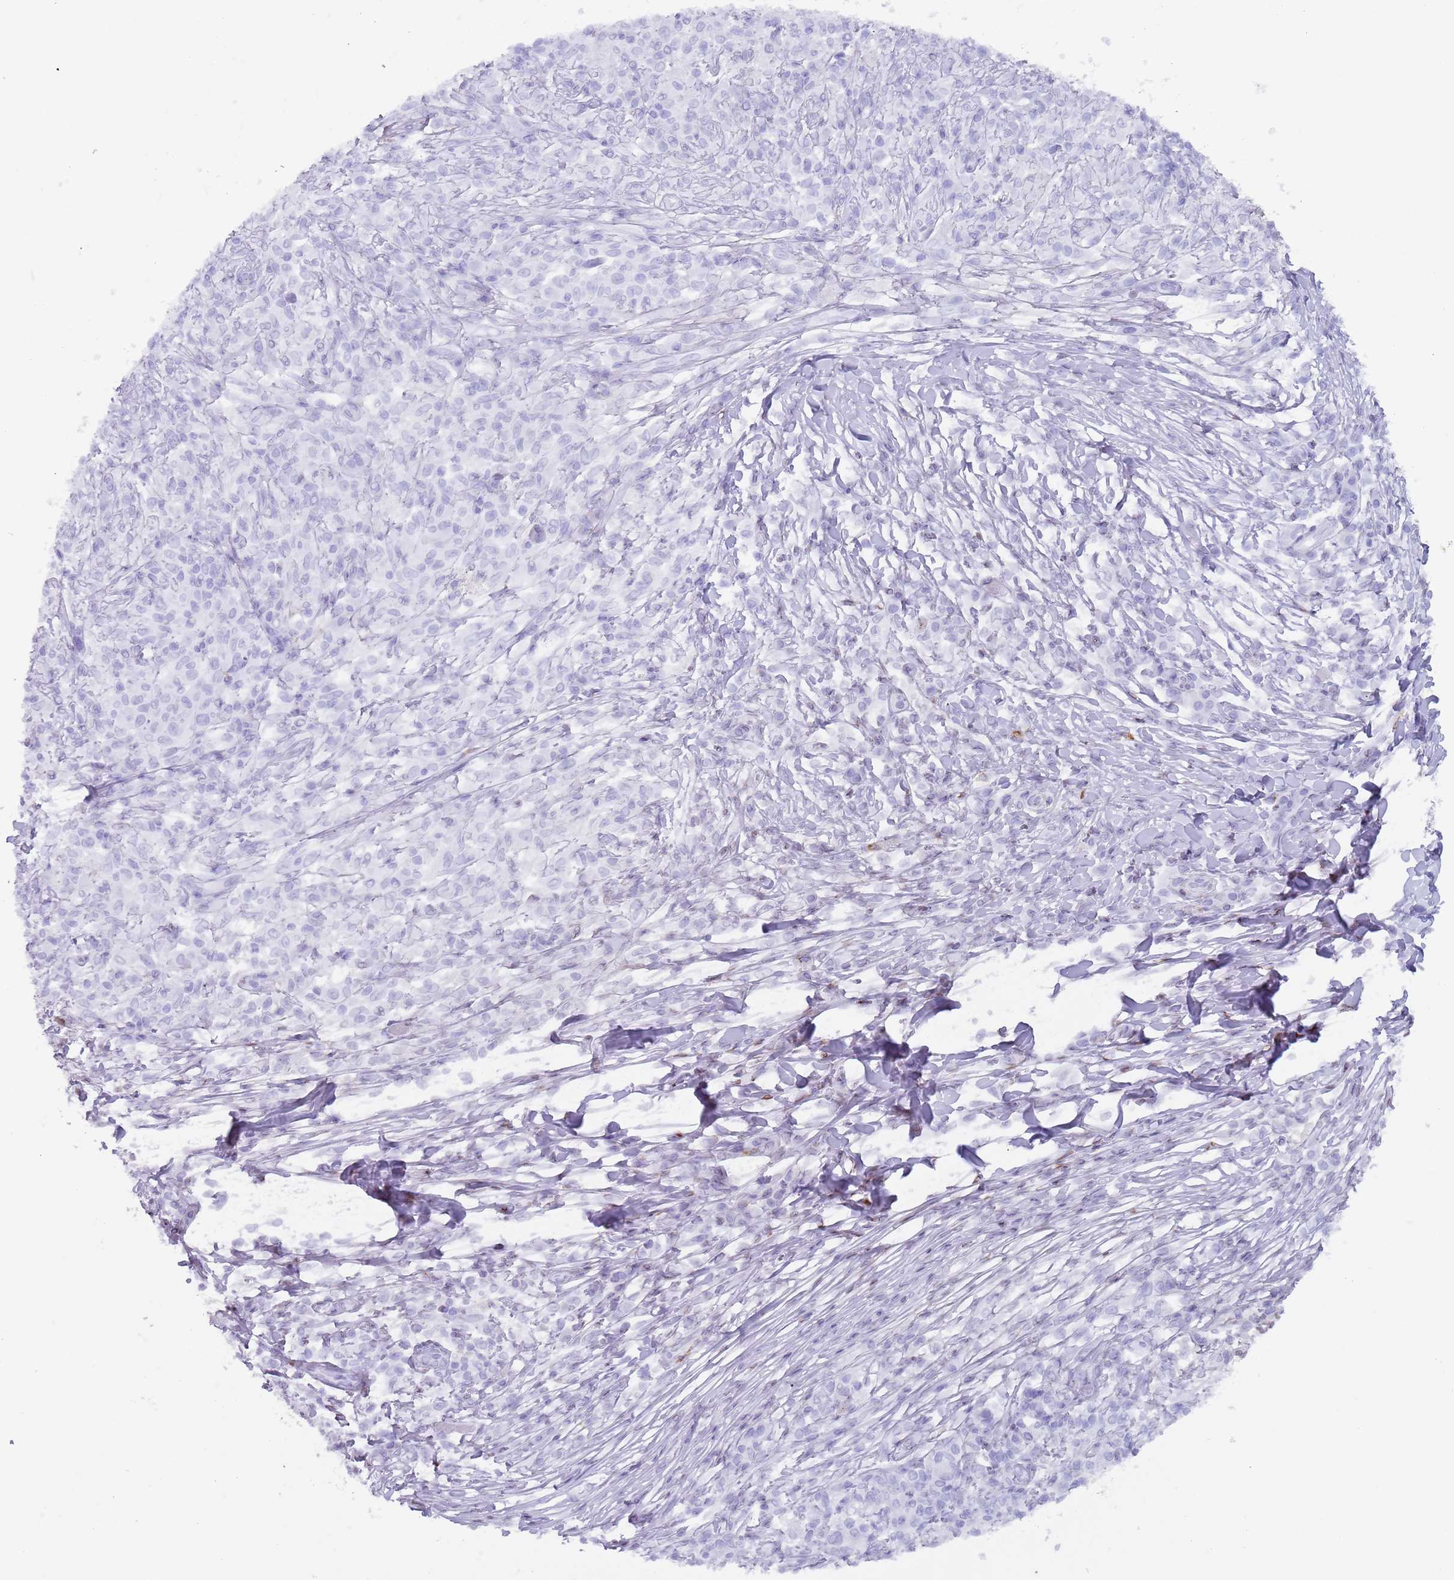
{"staining": {"intensity": "negative", "quantity": "none", "location": "none"}, "tissue": "melanoma", "cell_type": "Tumor cells", "image_type": "cancer", "snomed": [{"axis": "morphology", "description": "Malignant melanoma, NOS"}, {"axis": "topography", "description": "Skin"}], "caption": "A photomicrograph of human melanoma is negative for staining in tumor cells.", "gene": "HDAC8", "patient": {"sex": "male", "age": 66}}